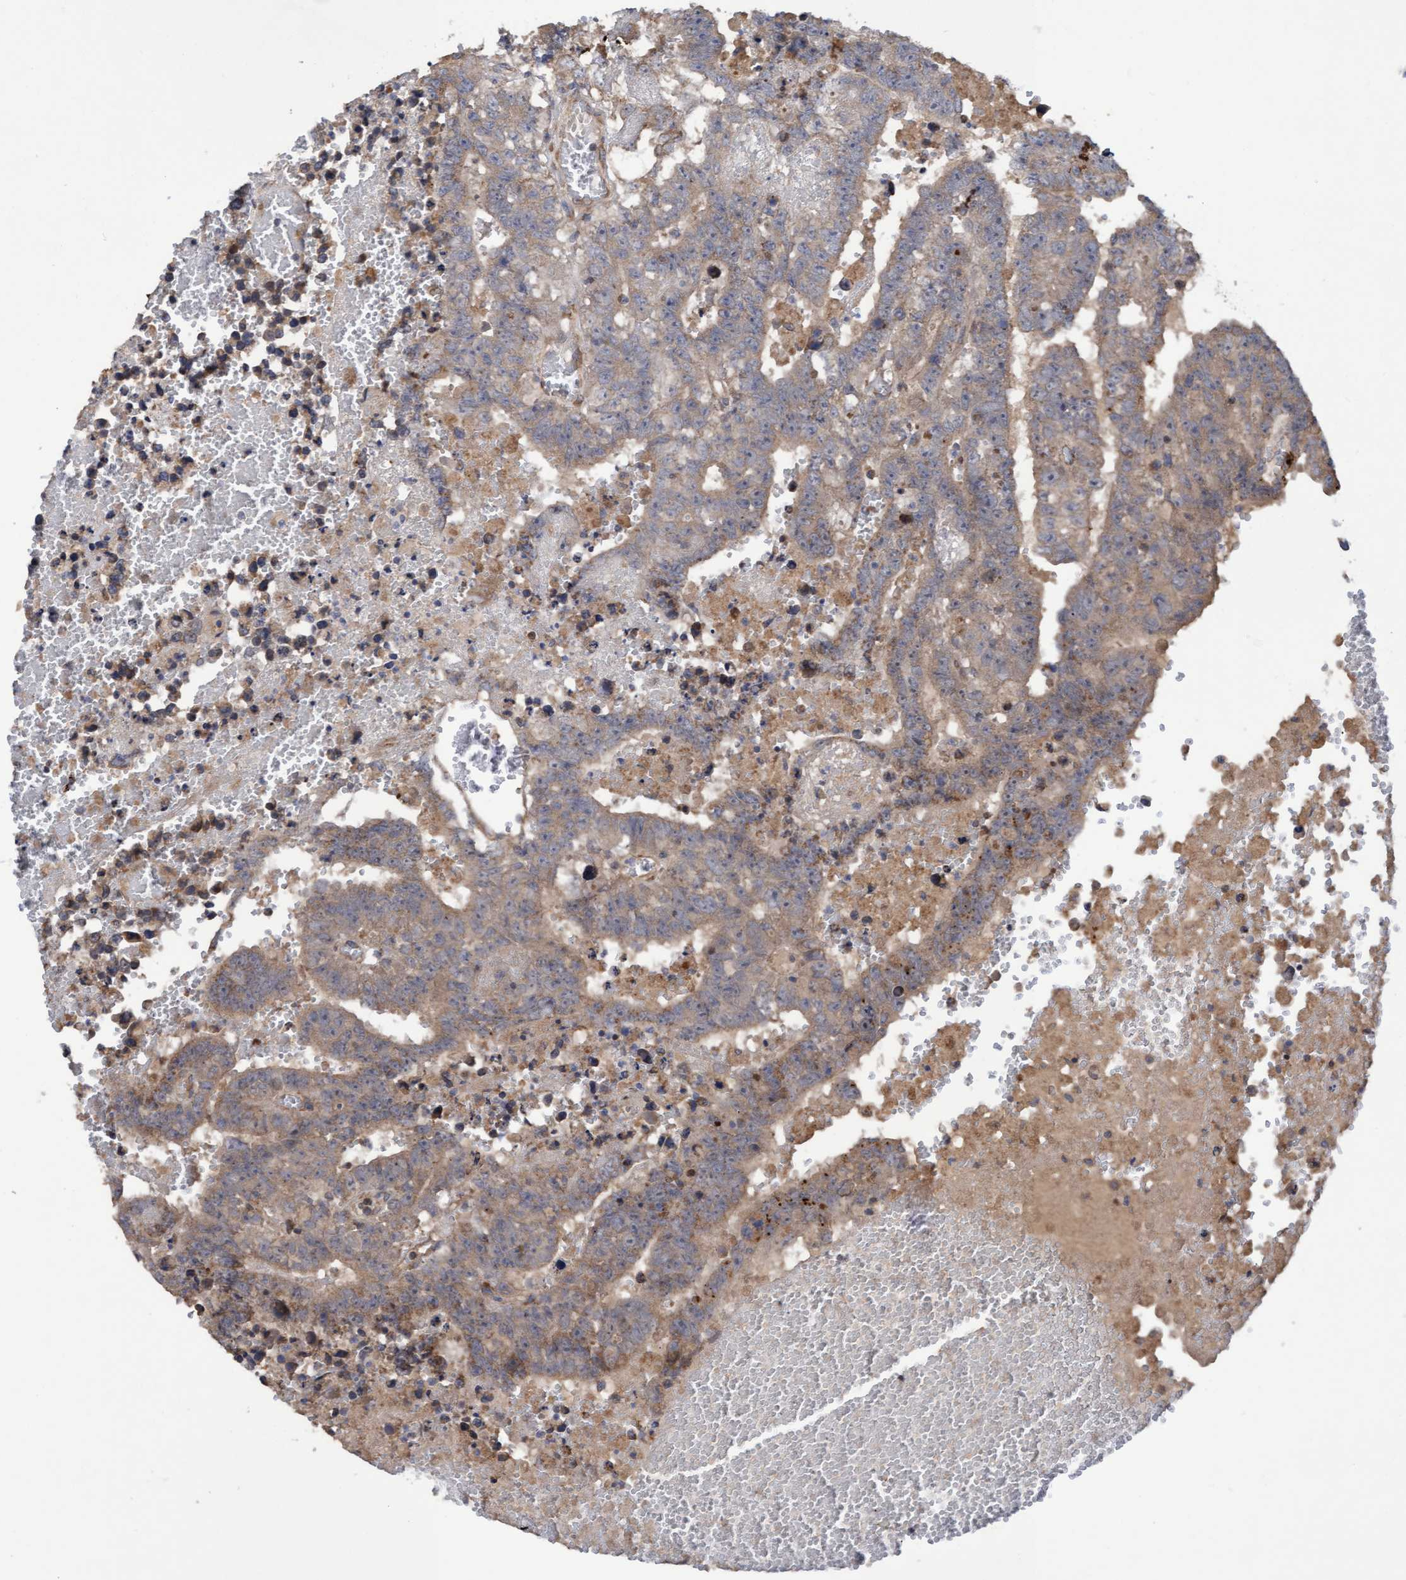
{"staining": {"intensity": "weak", "quantity": ">75%", "location": "cytoplasmic/membranous"}, "tissue": "testis cancer", "cell_type": "Tumor cells", "image_type": "cancer", "snomed": [{"axis": "morphology", "description": "Carcinoma, Embryonal, NOS"}, {"axis": "topography", "description": "Testis"}], "caption": "Protein staining of embryonal carcinoma (testis) tissue reveals weak cytoplasmic/membranous staining in about >75% of tumor cells.", "gene": "ELP5", "patient": {"sex": "male", "age": 25}}